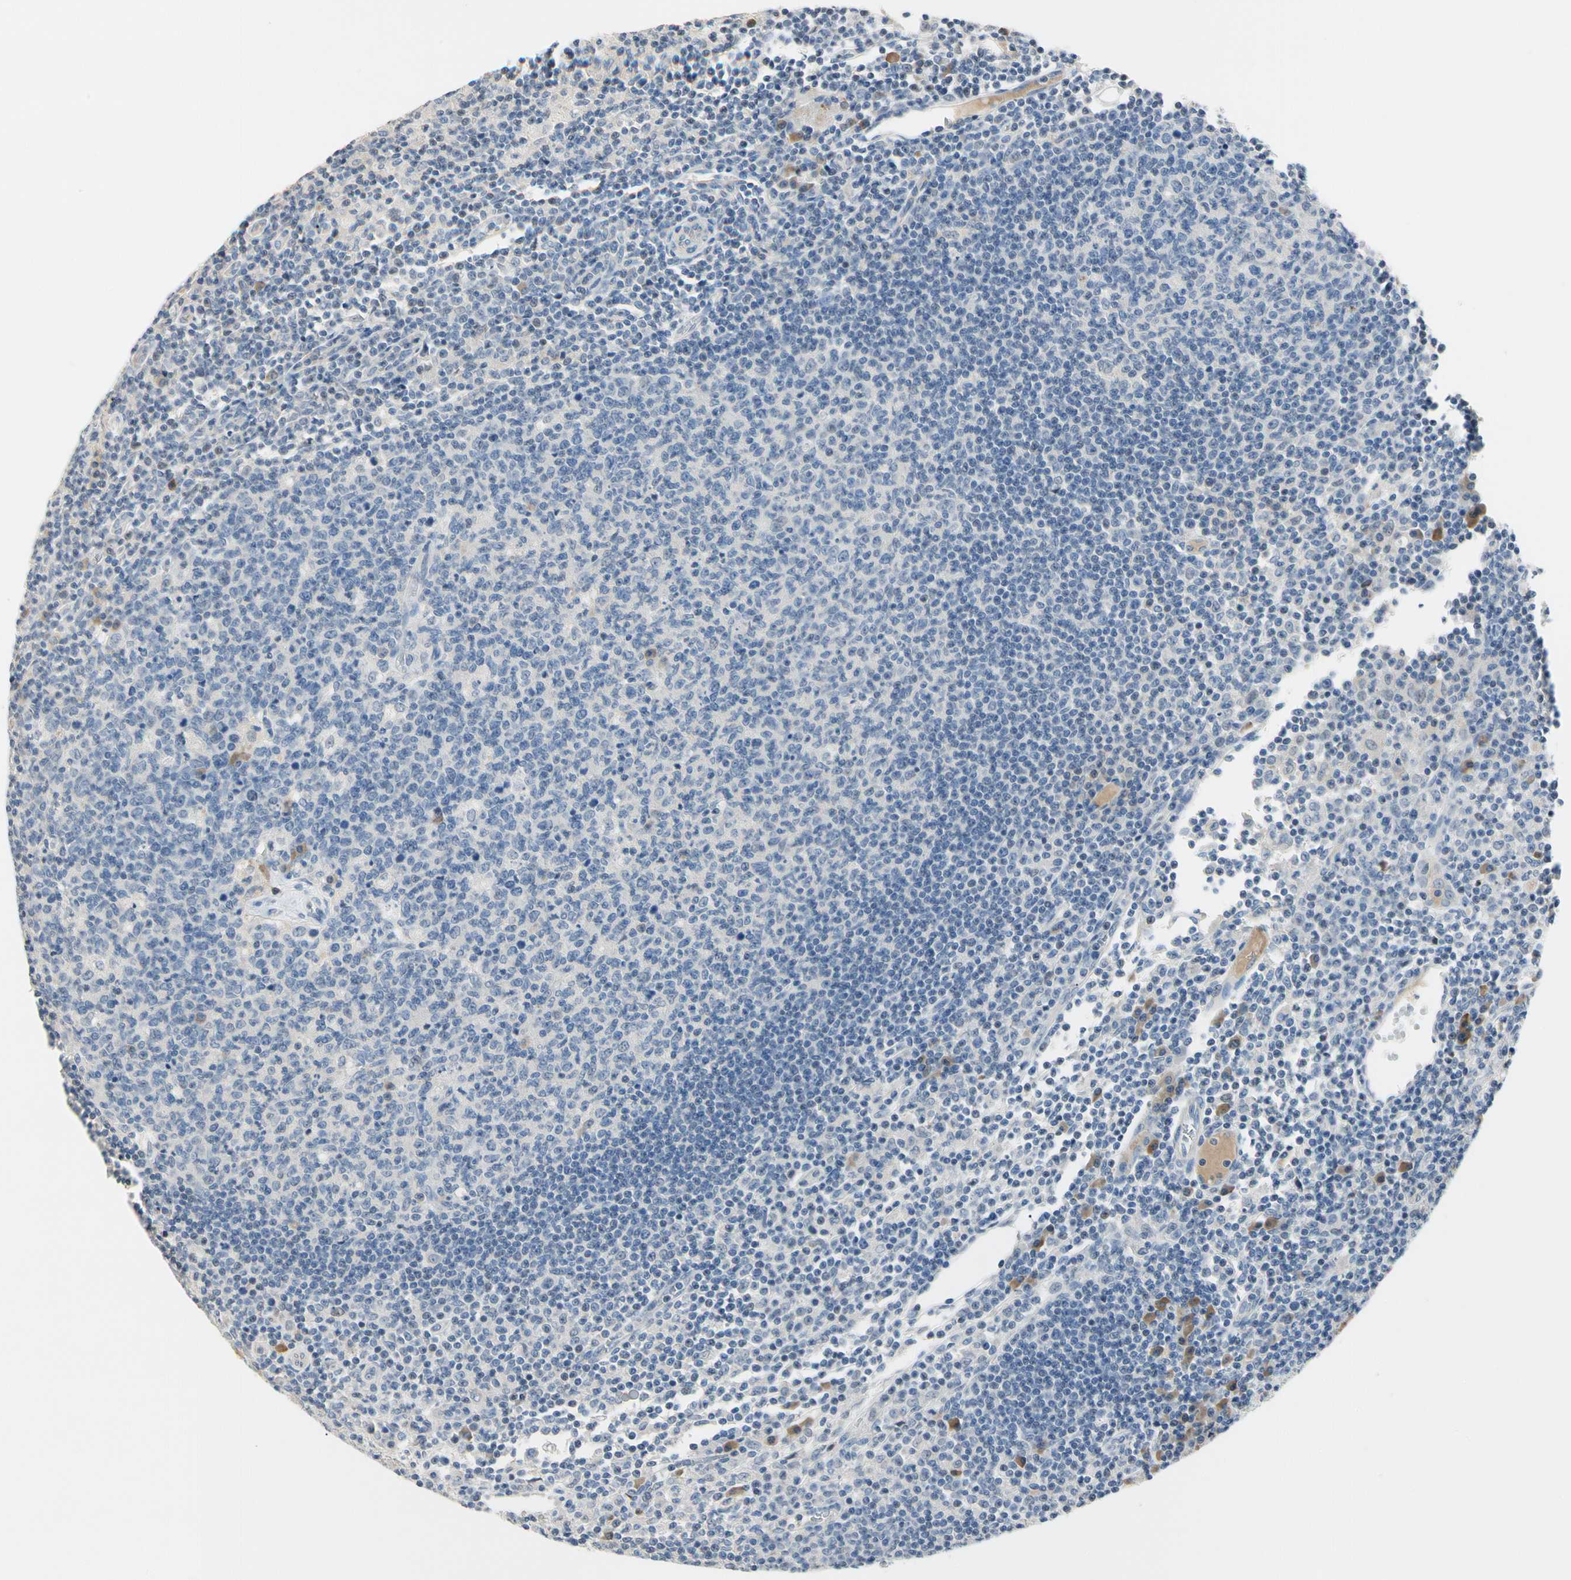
{"staining": {"intensity": "weak", "quantity": "<25%", "location": "cytoplasmic/membranous"}, "tissue": "lymph node", "cell_type": "Germinal center cells", "image_type": "normal", "snomed": [{"axis": "morphology", "description": "Normal tissue, NOS"}, {"axis": "morphology", "description": "Inflammation, NOS"}, {"axis": "topography", "description": "Lymph node"}], "caption": "This is an IHC image of unremarkable human lymph node. There is no staining in germinal center cells.", "gene": "ECRG4", "patient": {"sex": "male", "age": 55}}